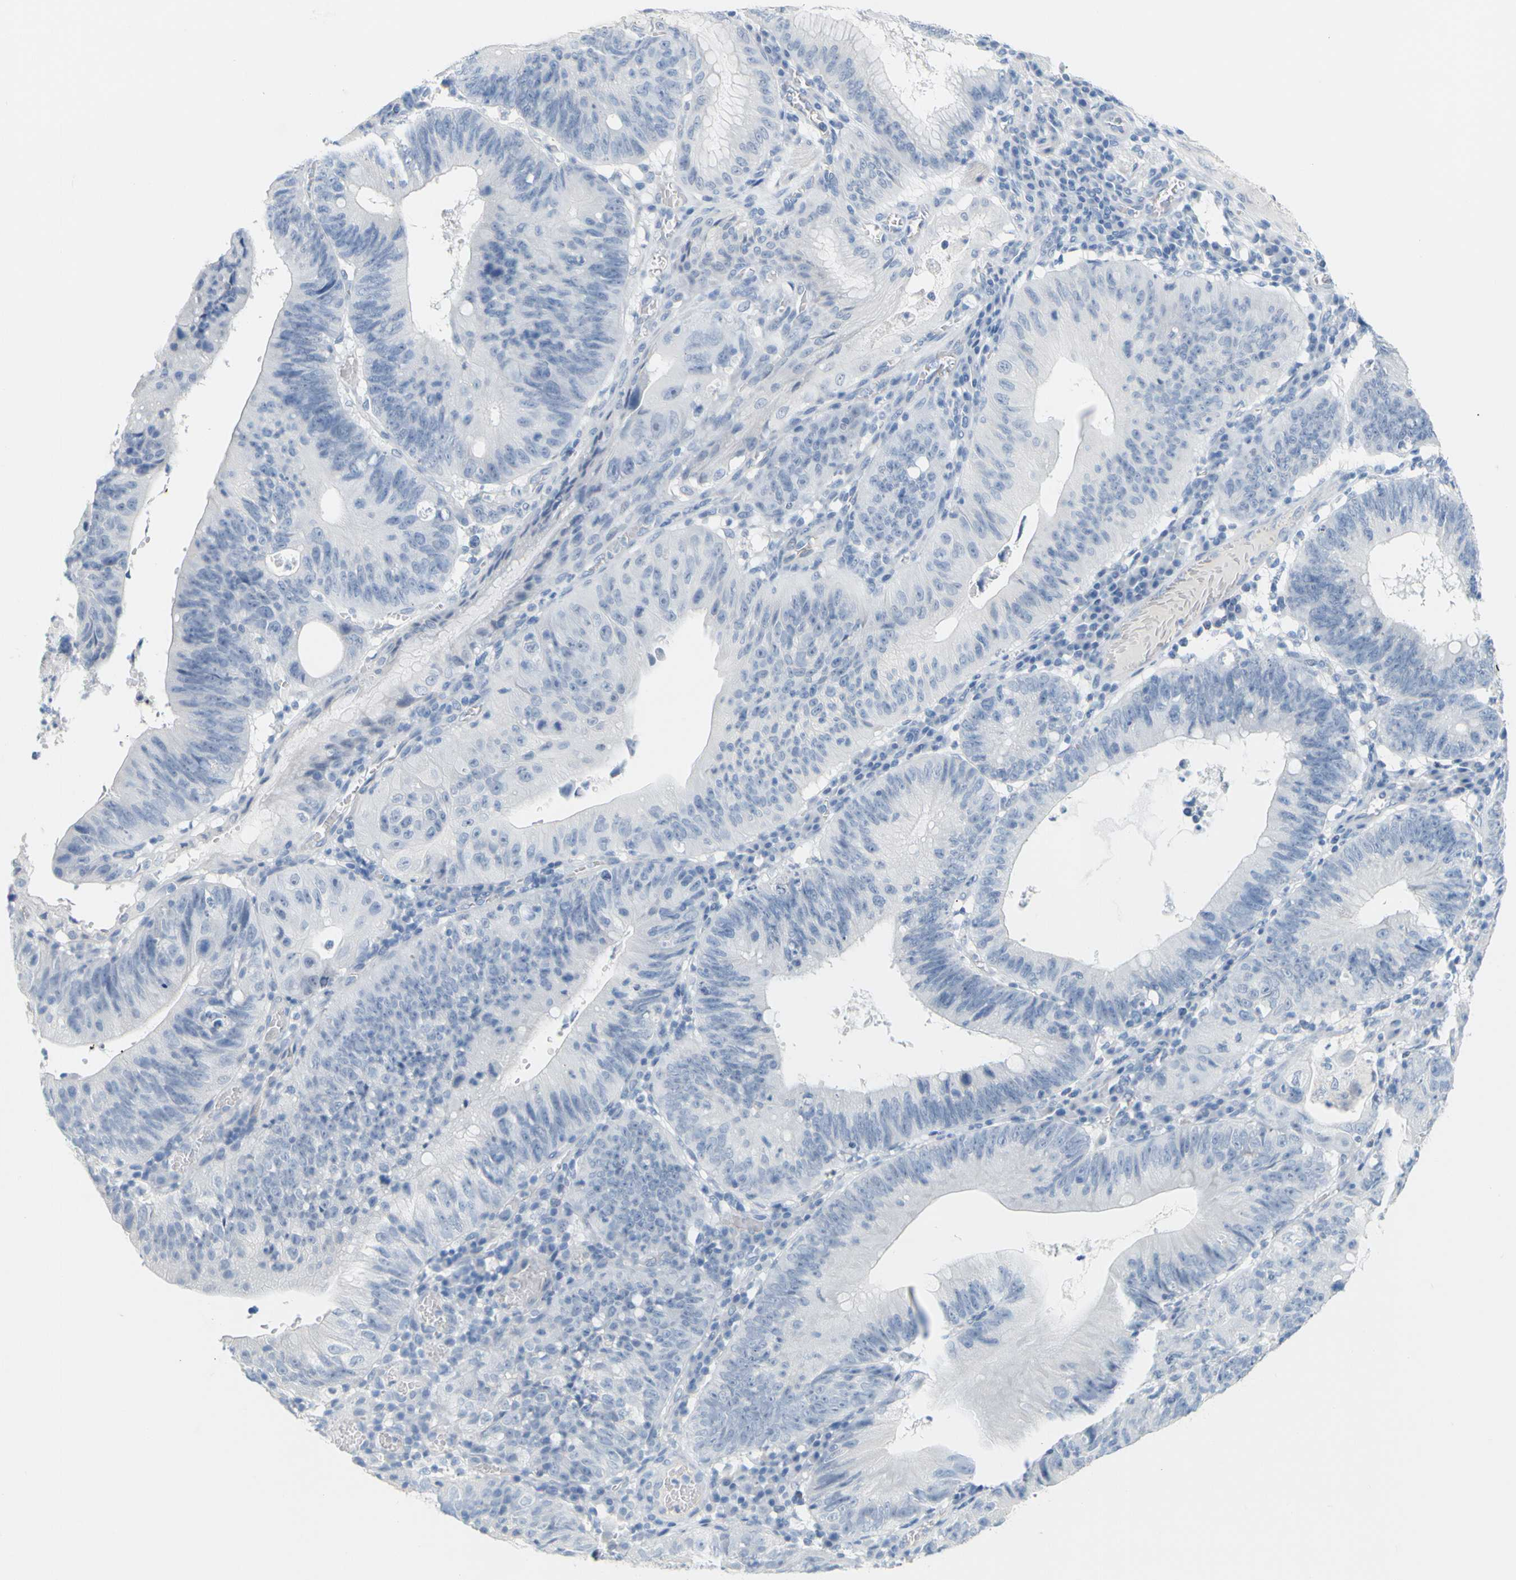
{"staining": {"intensity": "negative", "quantity": "none", "location": "none"}, "tissue": "stomach cancer", "cell_type": "Tumor cells", "image_type": "cancer", "snomed": [{"axis": "morphology", "description": "Adenocarcinoma, NOS"}, {"axis": "topography", "description": "Stomach"}], "caption": "IHC histopathology image of neoplastic tissue: adenocarcinoma (stomach) stained with DAB displays no significant protein expression in tumor cells.", "gene": "OPN1SW", "patient": {"sex": "male", "age": 59}}